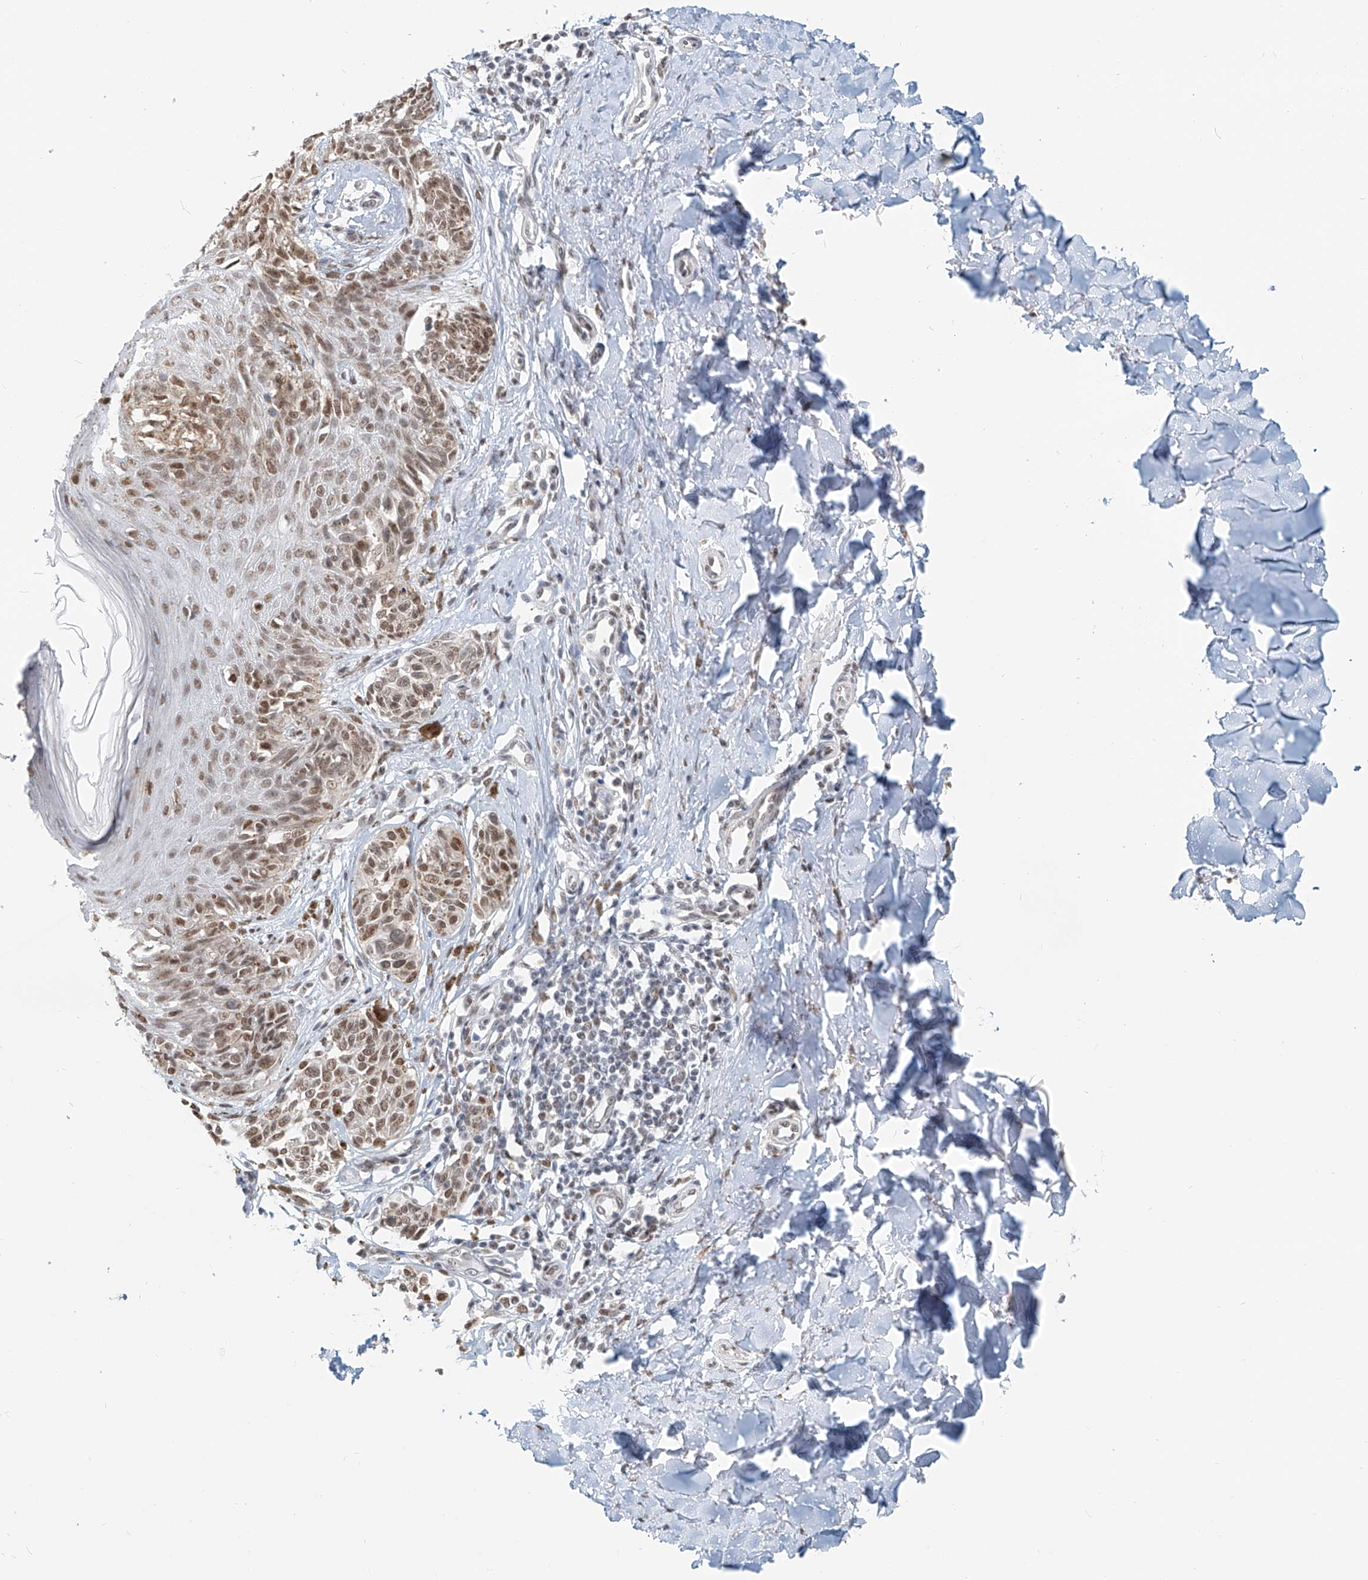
{"staining": {"intensity": "moderate", "quantity": ">75%", "location": "nuclear"}, "tissue": "melanoma", "cell_type": "Tumor cells", "image_type": "cancer", "snomed": [{"axis": "morphology", "description": "Malignant melanoma, NOS"}, {"axis": "topography", "description": "Skin"}], "caption": "A brown stain shows moderate nuclear expression of a protein in malignant melanoma tumor cells.", "gene": "SASH1", "patient": {"sex": "male", "age": 53}}